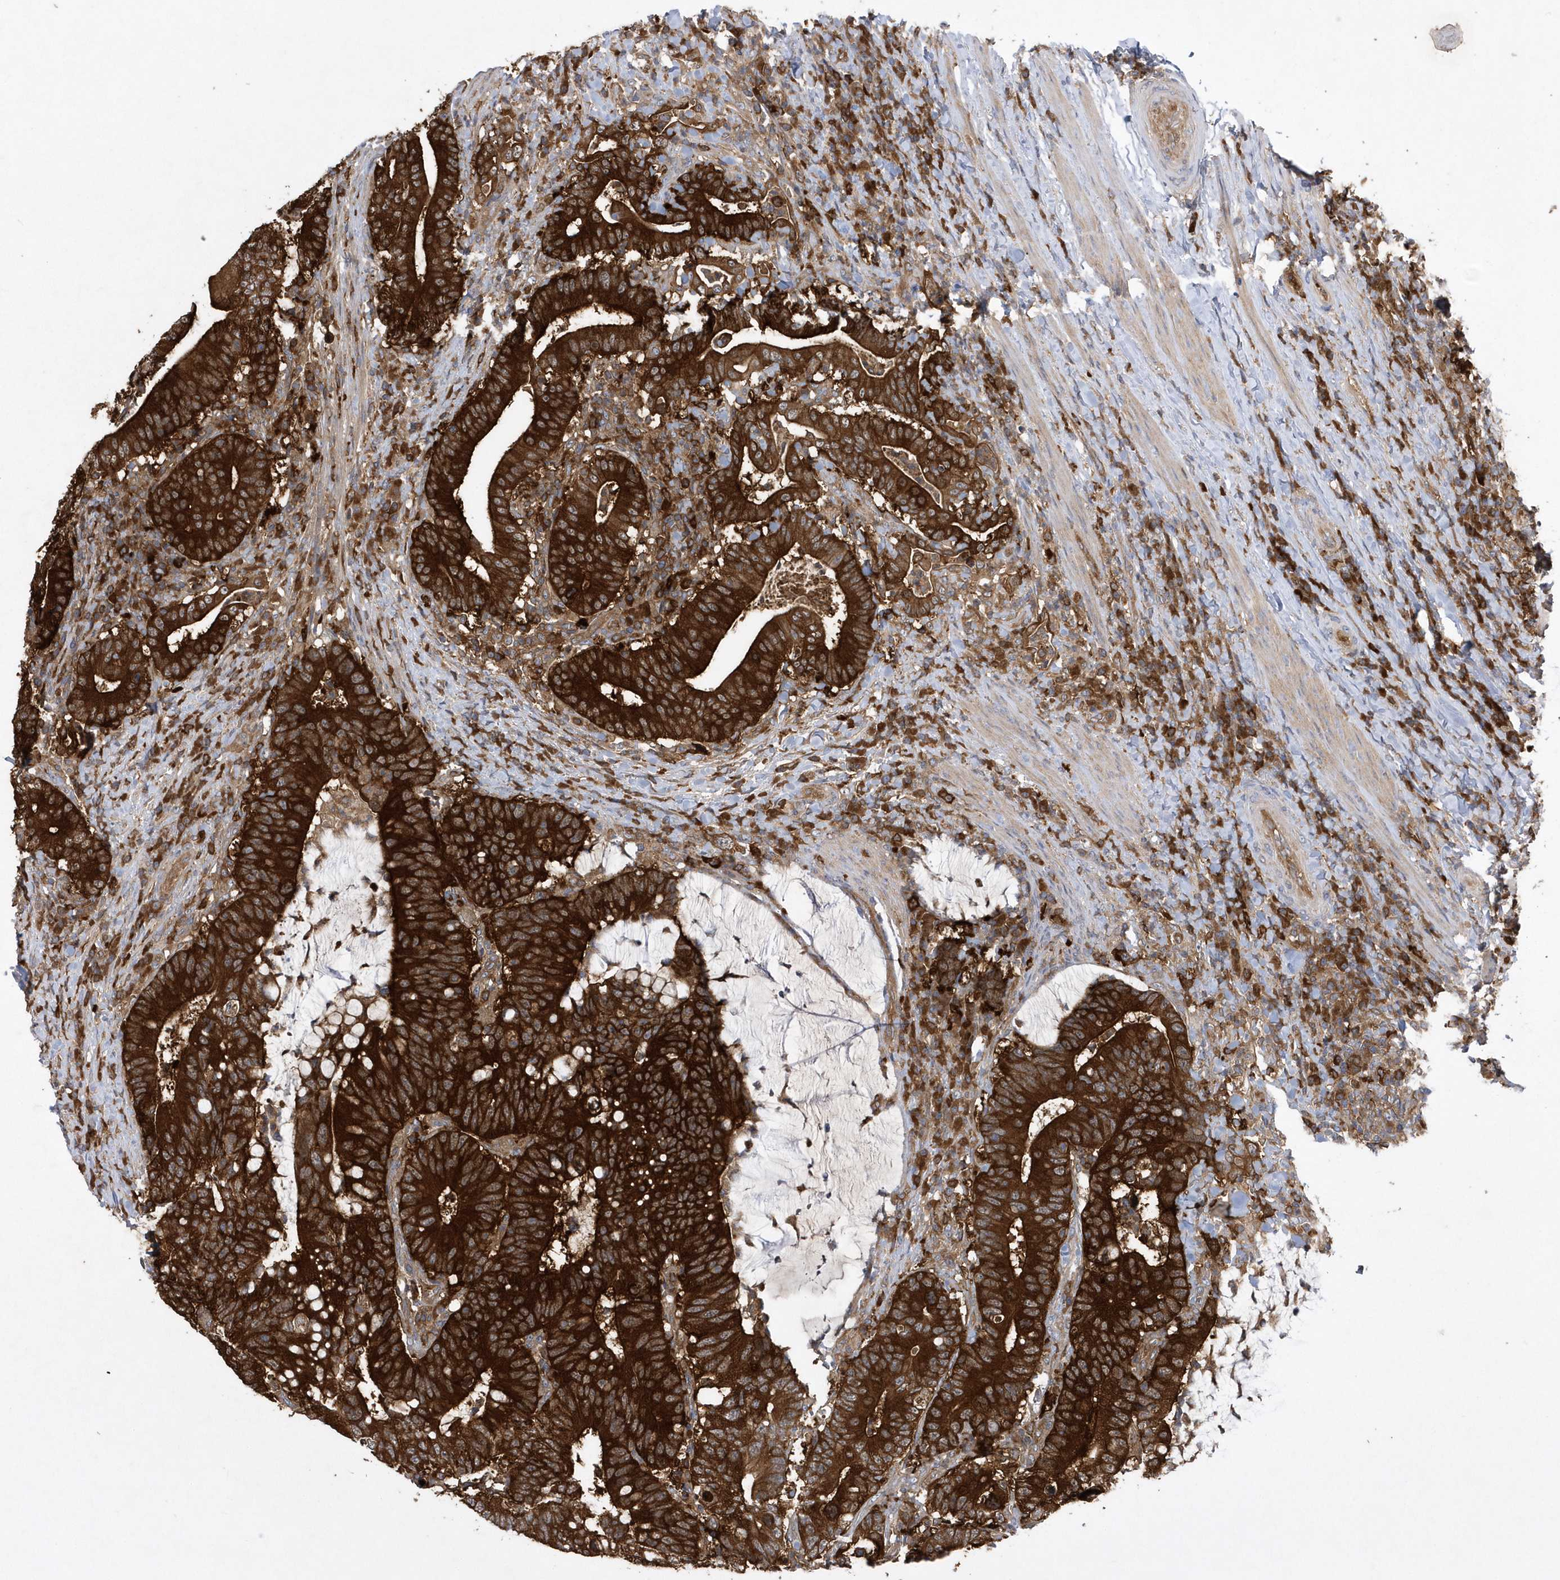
{"staining": {"intensity": "strong", "quantity": ">75%", "location": "cytoplasmic/membranous"}, "tissue": "colorectal cancer", "cell_type": "Tumor cells", "image_type": "cancer", "snomed": [{"axis": "morphology", "description": "Adenocarcinoma, NOS"}, {"axis": "topography", "description": "Colon"}], "caption": "Immunohistochemistry photomicrograph of colorectal cancer (adenocarcinoma) stained for a protein (brown), which displays high levels of strong cytoplasmic/membranous expression in about >75% of tumor cells.", "gene": "PAICS", "patient": {"sex": "female", "age": 66}}